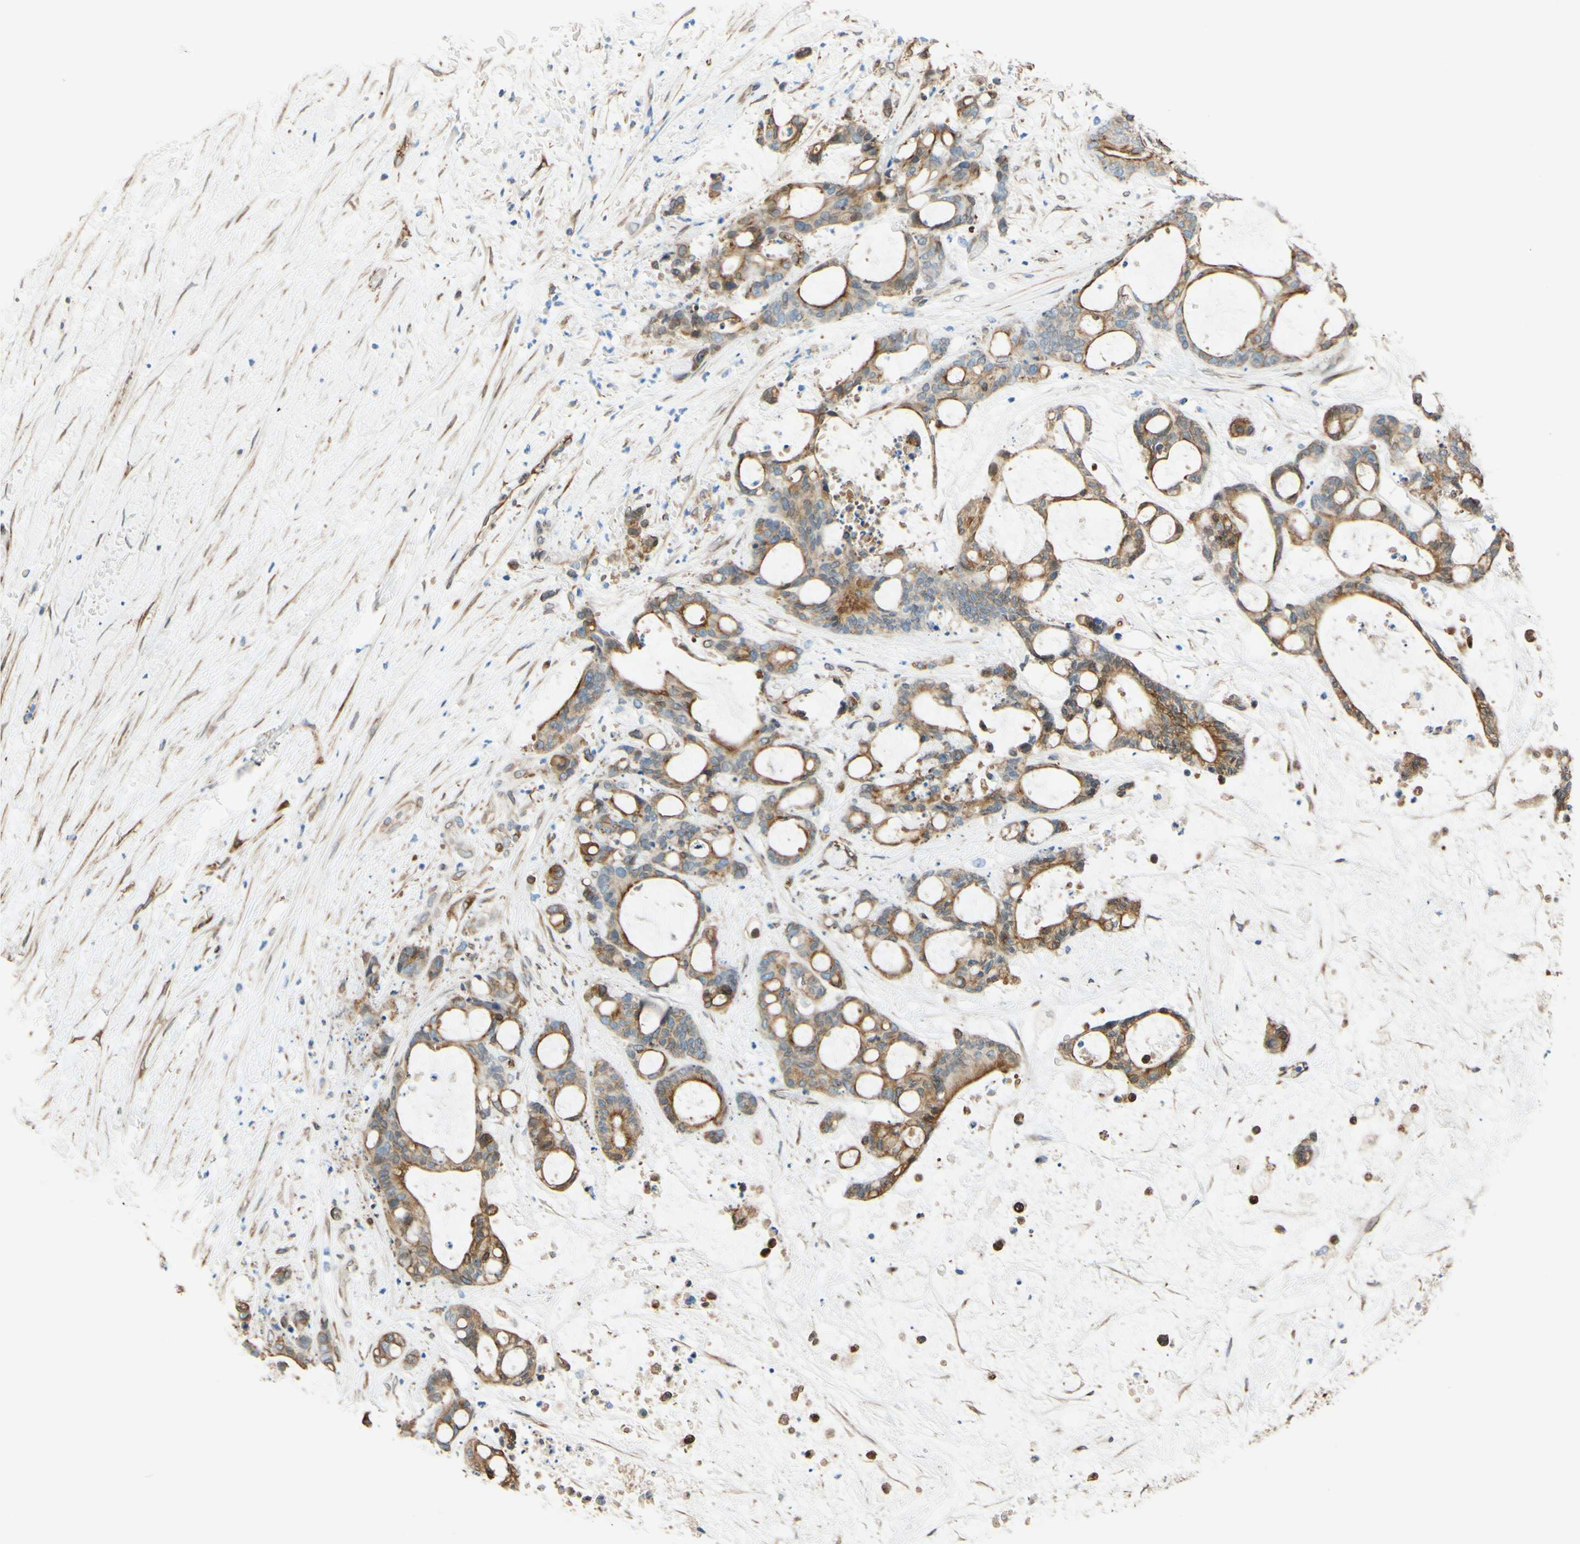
{"staining": {"intensity": "moderate", "quantity": ">75%", "location": "cytoplasmic/membranous"}, "tissue": "liver cancer", "cell_type": "Tumor cells", "image_type": "cancer", "snomed": [{"axis": "morphology", "description": "Cholangiocarcinoma"}, {"axis": "topography", "description": "Liver"}], "caption": "Human liver cholangiocarcinoma stained with a protein marker reveals moderate staining in tumor cells.", "gene": "ENDOD1", "patient": {"sex": "female", "age": 73}}